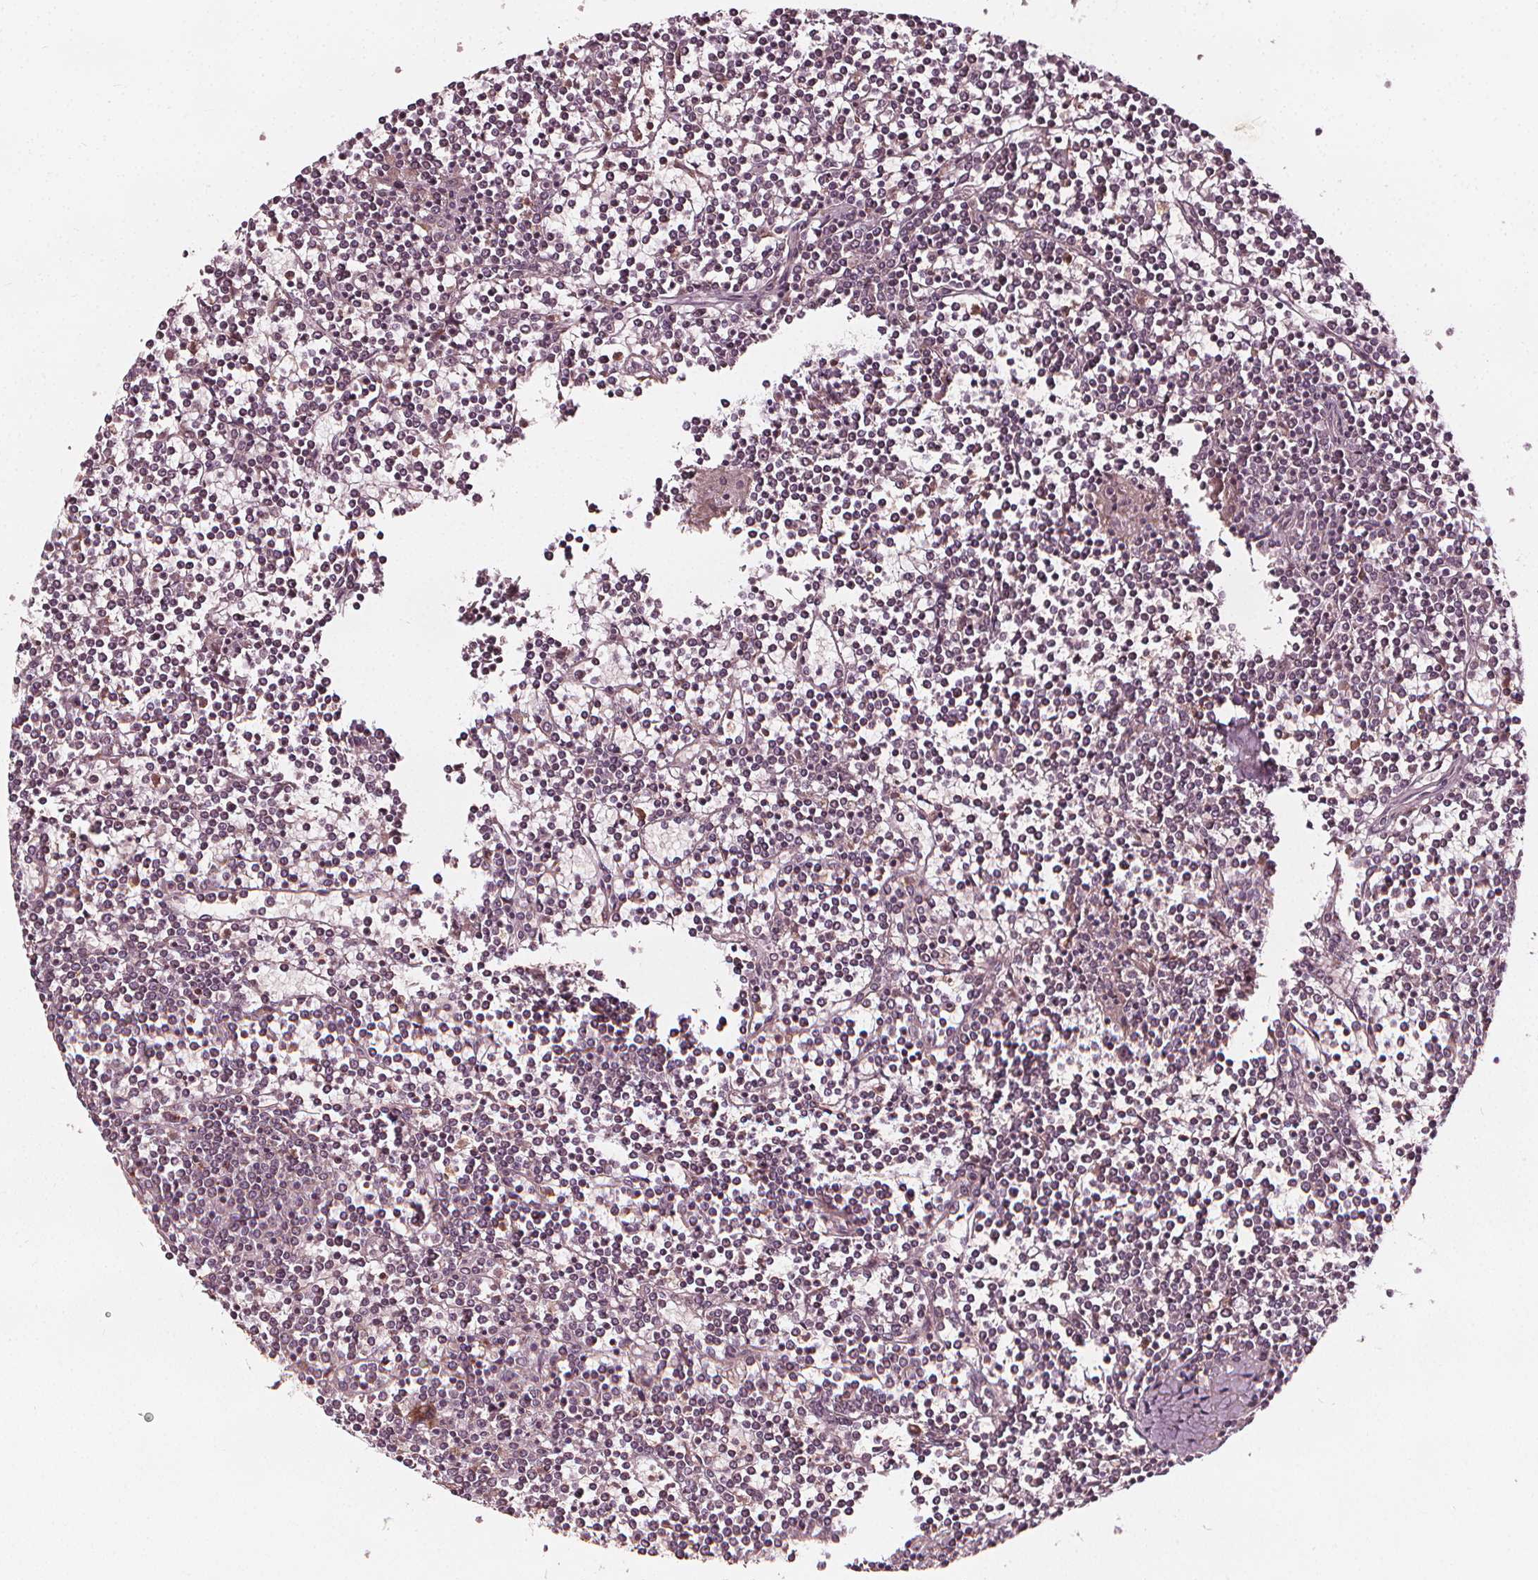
{"staining": {"intensity": "negative", "quantity": "none", "location": "none"}, "tissue": "lymphoma", "cell_type": "Tumor cells", "image_type": "cancer", "snomed": [{"axis": "morphology", "description": "Malignant lymphoma, non-Hodgkin's type, Low grade"}, {"axis": "topography", "description": "Spleen"}], "caption": "DAB immunohistochemical staining of human malignant lymphoma, non-Hodgkin's type (low-grade) exhibits no significant positivity in tumor cells. (DAB (3,3'-diaminobenzidine) IHC visualized using brightfield microscopy, high magnification).", "gene": "NPC1L1", "patient": {"sex": "female", "age": 19}}